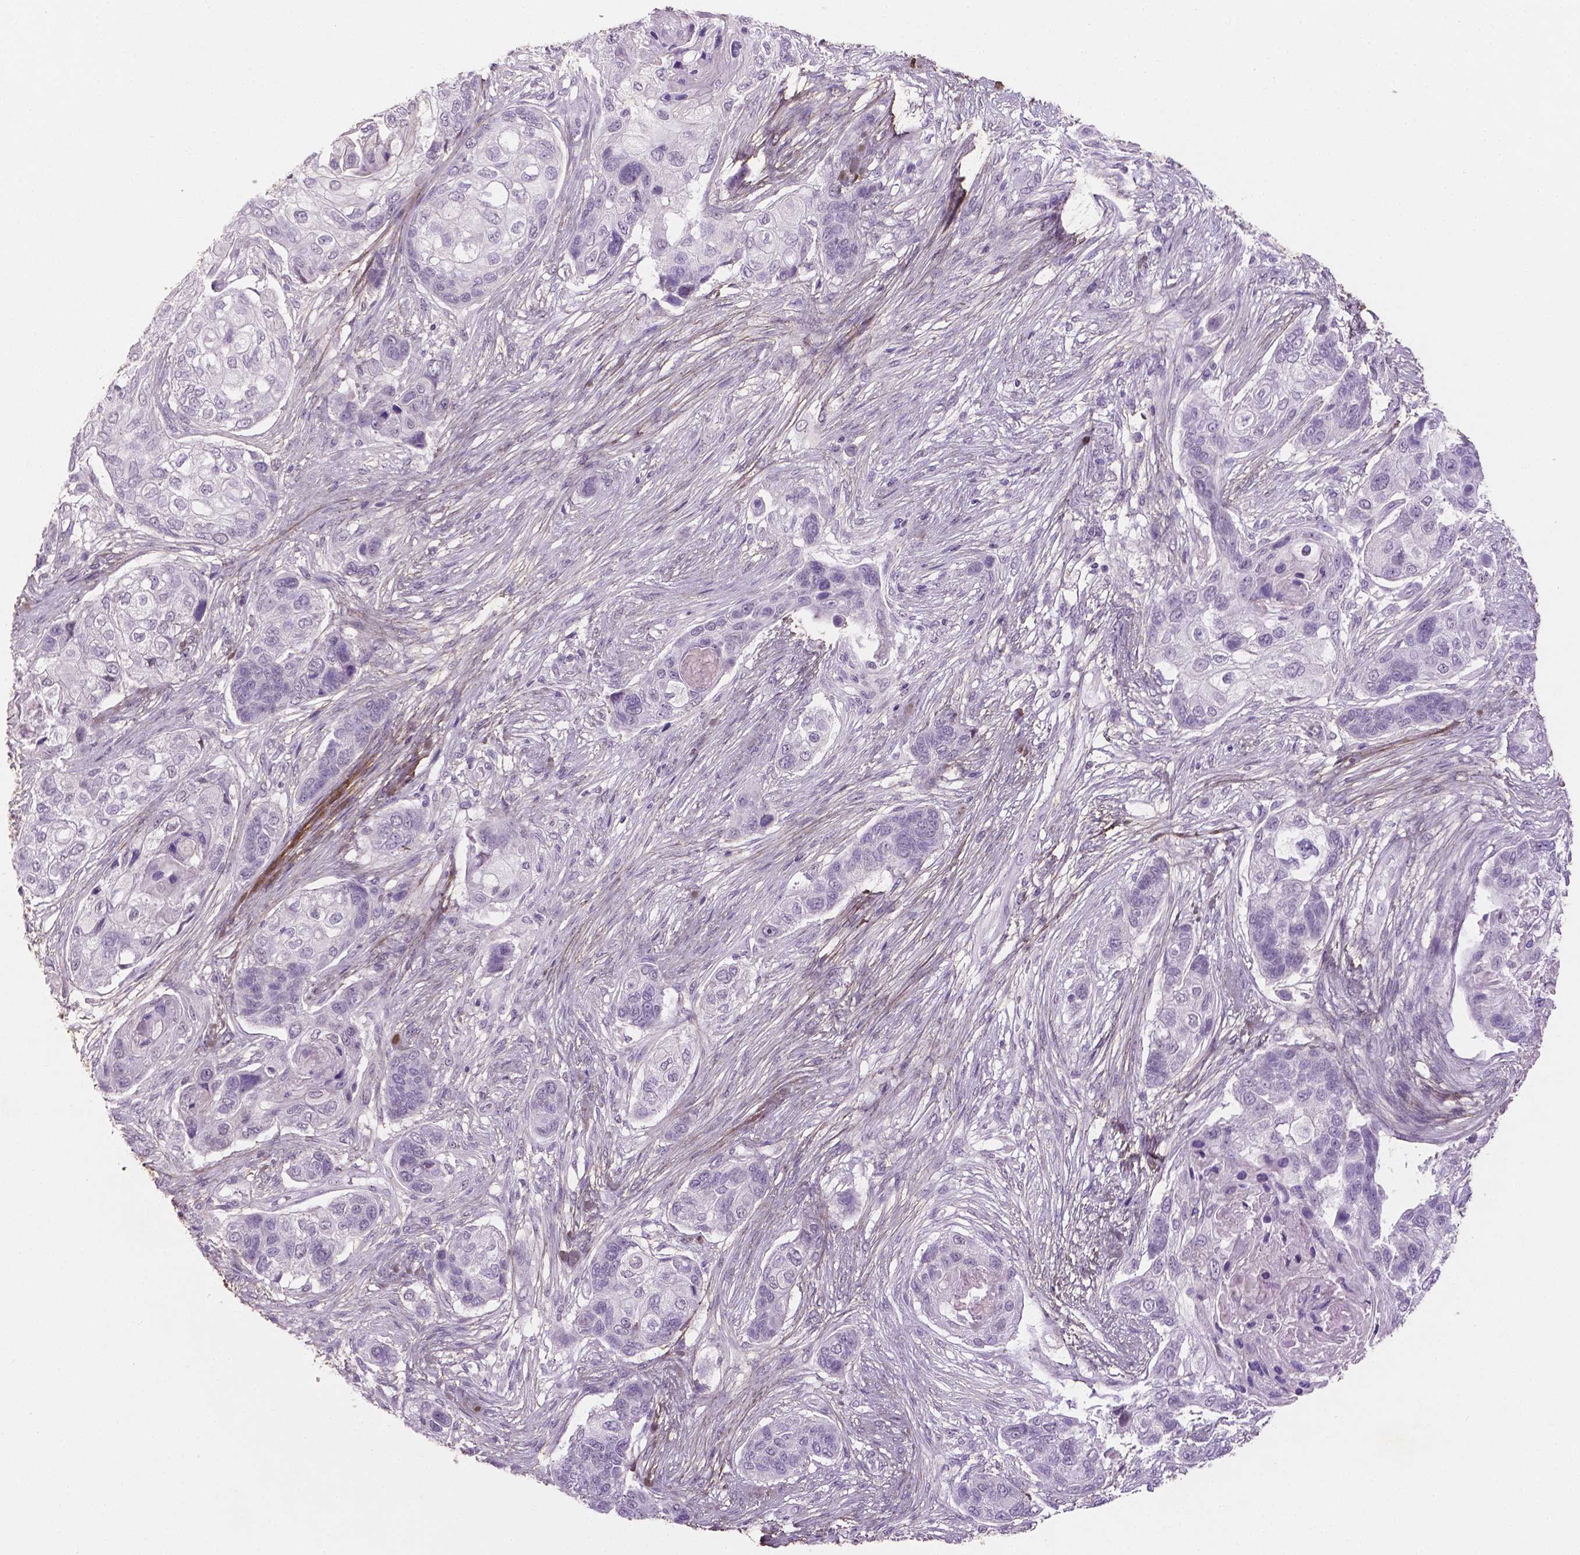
{"staining": {"intensity": "negative", "quantity": "none", "location": "none"}, "tissue": "lung cancer", "cell_type": "Tumor cells", "image_type": "cancer", "snomed": [{"axis": "morphology", "description": "Squamous cell carcinoma, NOS"}, {"axis": "topography", "description": "Lung"}], "caption": "This is an immunohistochemistry (IHC) histopathology image of human lung squamous cell carcinoma. There is no staining in tumor cells.", "gene": "DLG2", "patient": {"sex": "male", "age": 69}}